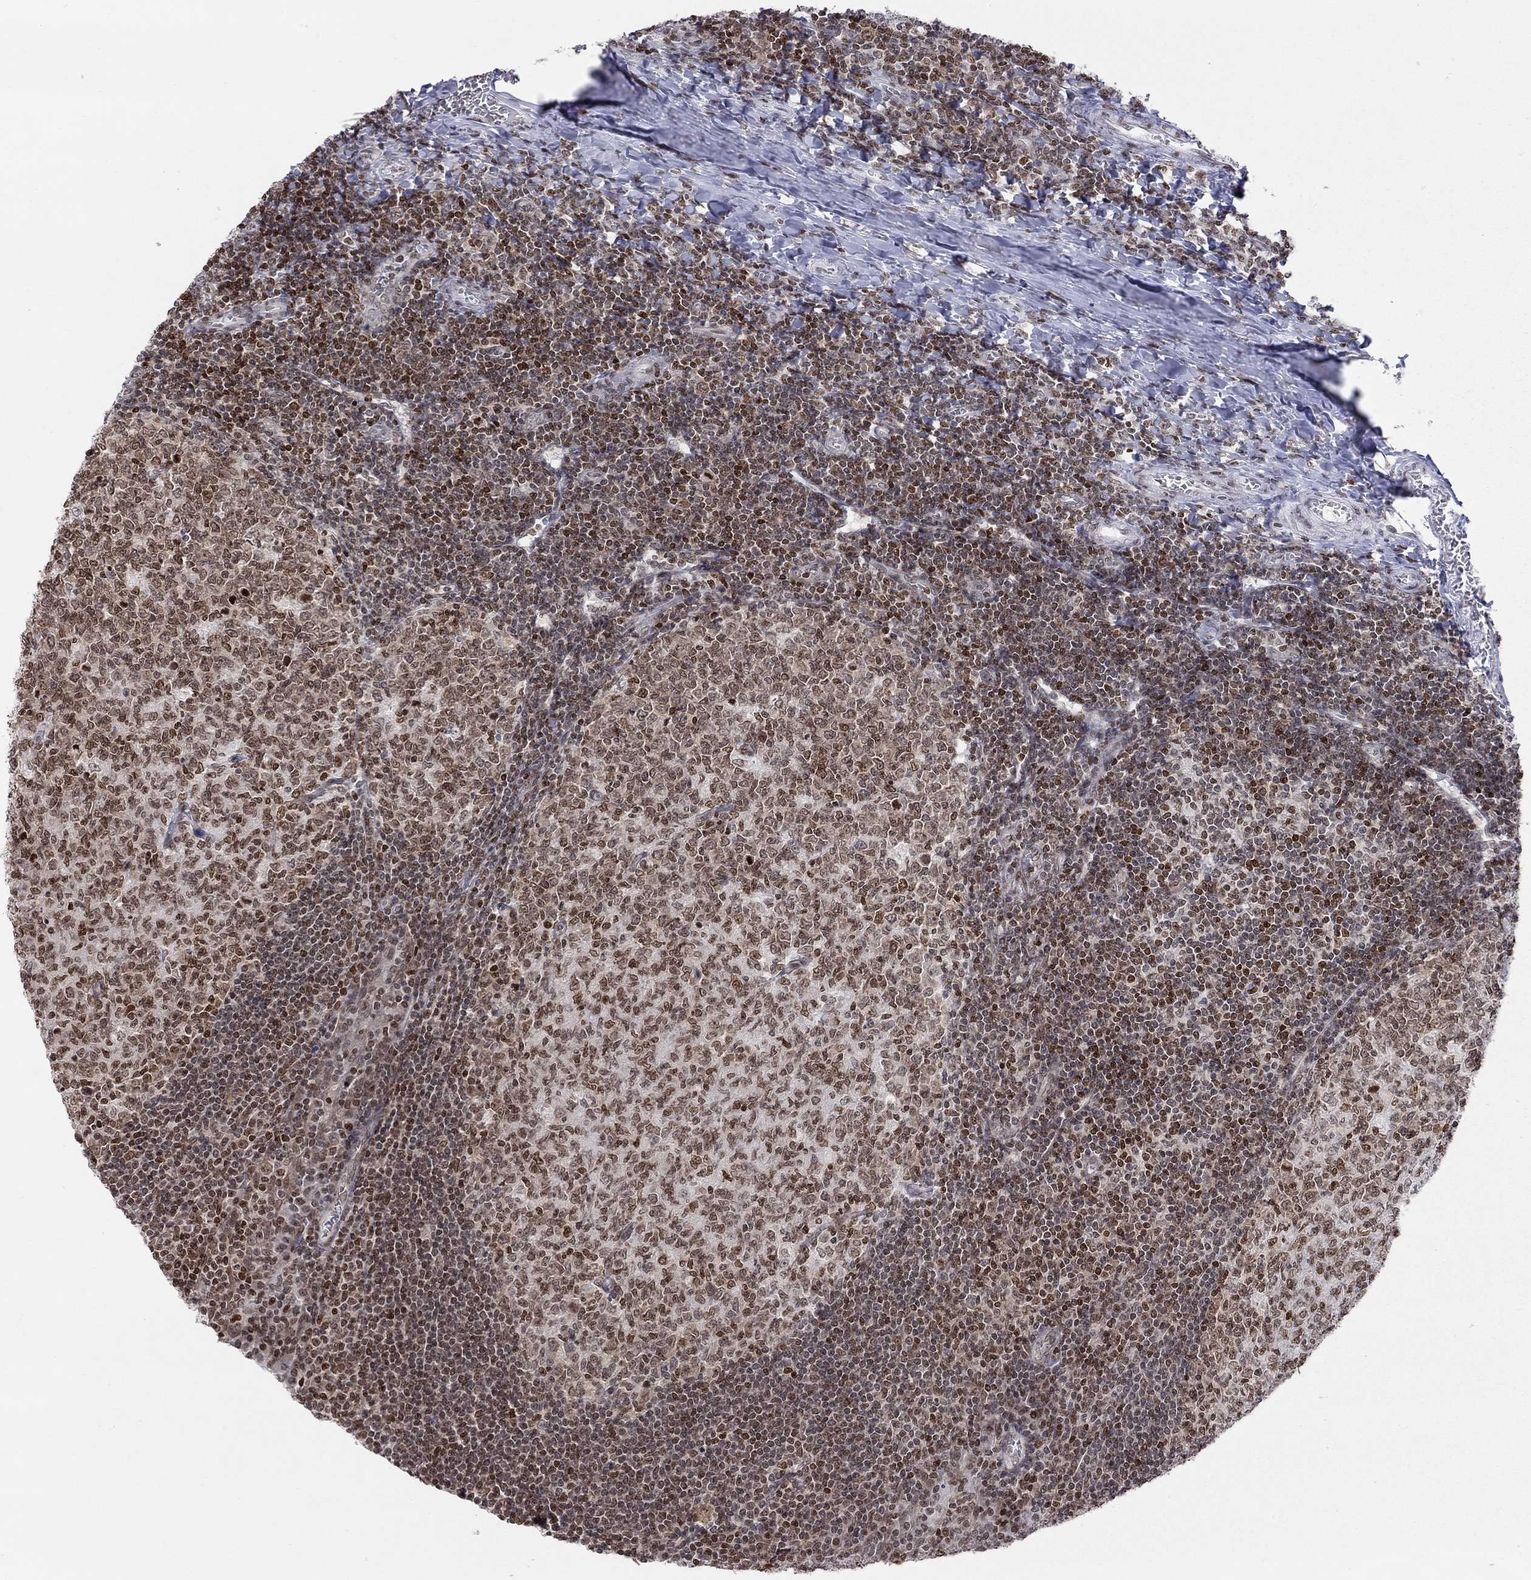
{"staining": {"intensity": "strong", "quantity": "<25%", "location": "nuclear"}, "tissue": "tonsil", "cell_type": "Germinal center cells", "image_type": "normal", "snomed": [{"axis": "morphology", "description": "Normal tissue, NOS"}, {"axis": "topography", "description": "Tonsil"}], "caption": "IHC histopathology image of benign tonsil stained for a protein (brown), which demonstrates medium levels of strong nuclear expression in about <25% of germinal center cells.", "gene": "H2AX", "patient": {"sex": "female", "age": 13}}